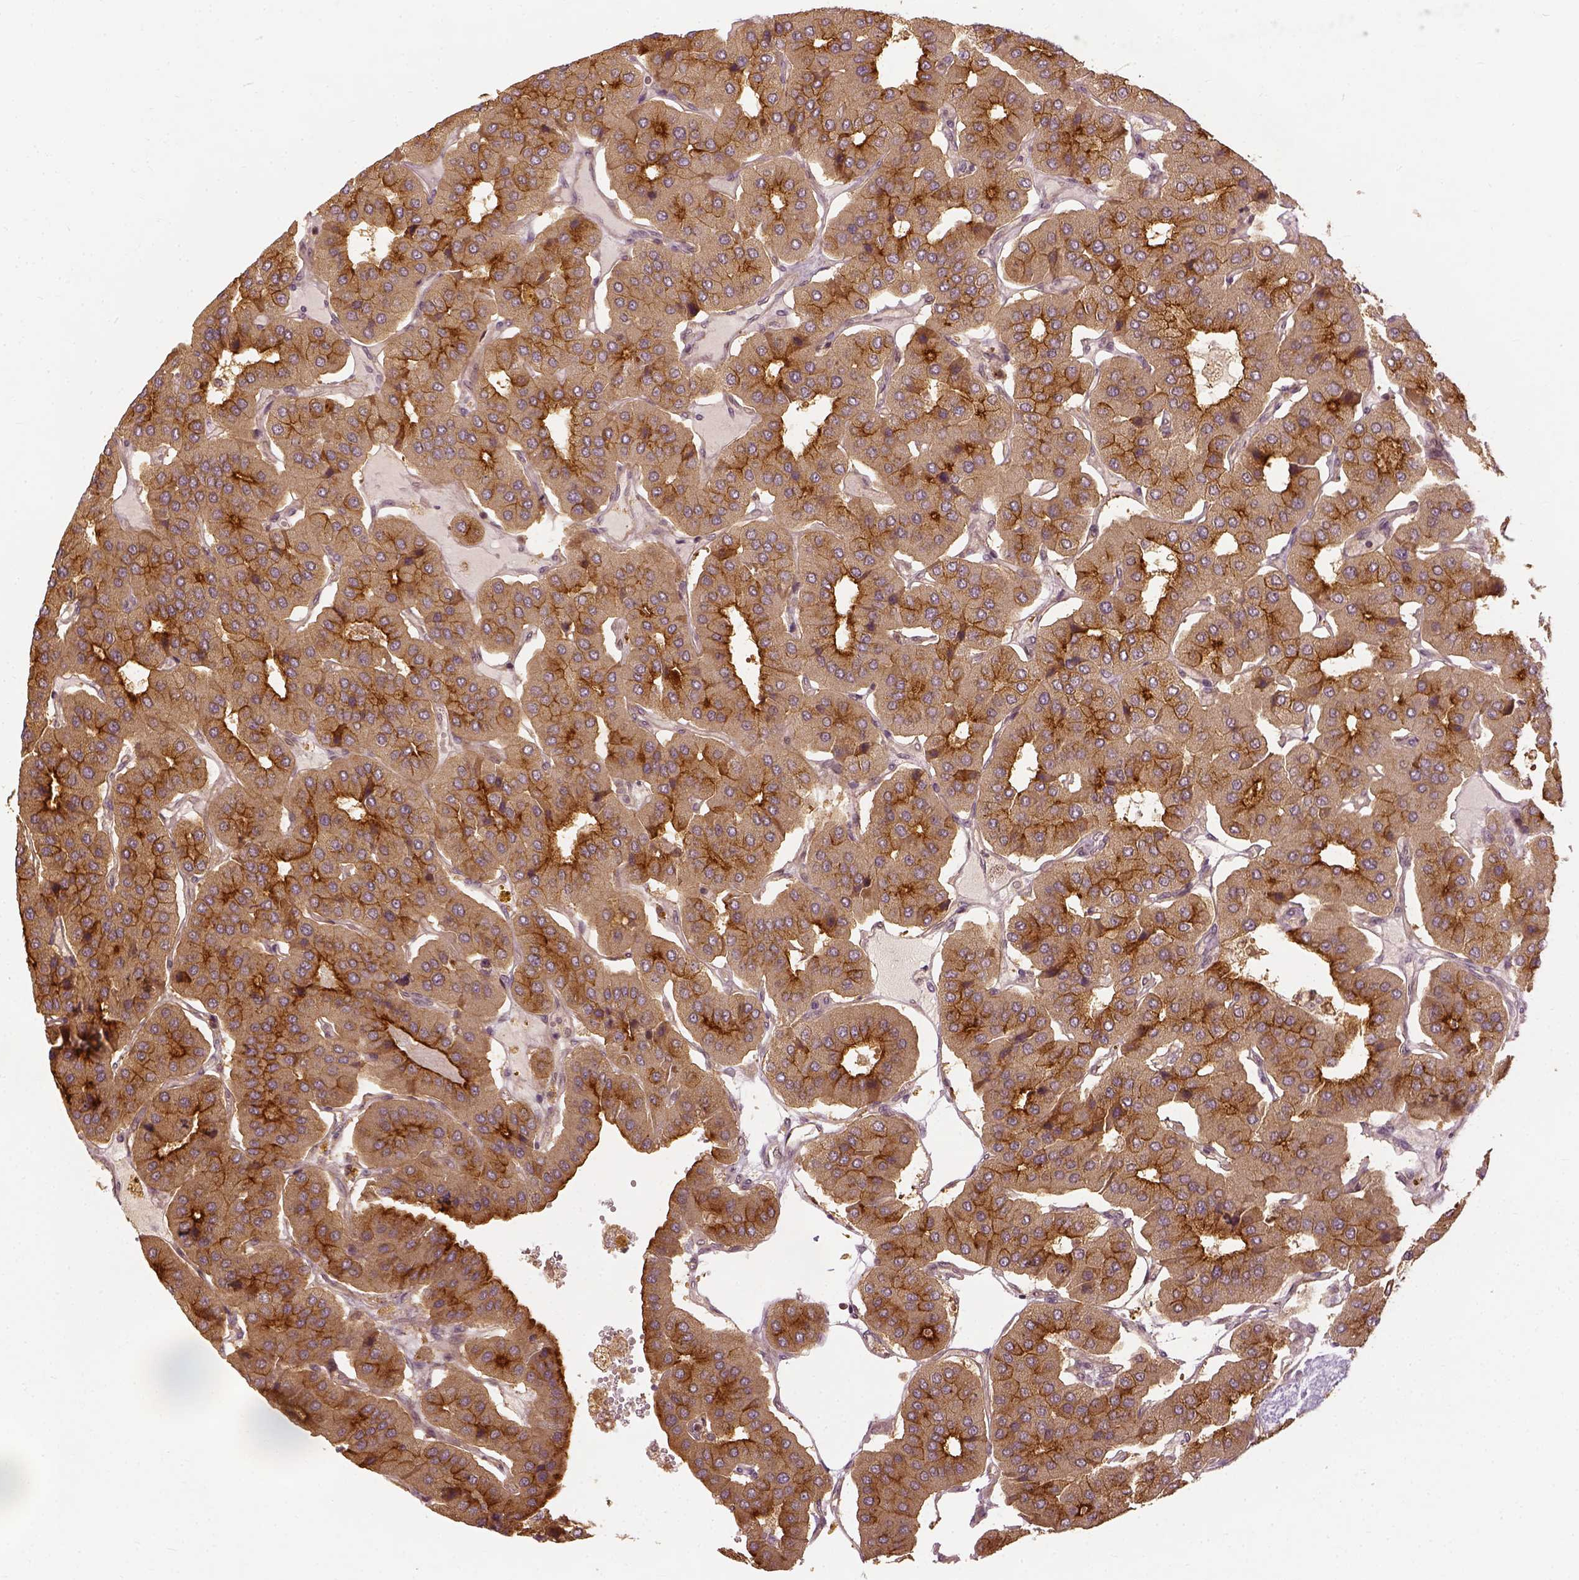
{"staining": {"intensity": "moderate", "quantity": ">75%", "location": "cytoplasmic/membranous"}, "tissue": "parathyroid gland", "cell_type": "Glandular cells", "image_type": "normal", "snomed": [{"axis": "morphology", "description": "Normal tissue, NOS"}, {"axis": "morphology", "description": "Adenoma, NOS"}, {"axis": "topography", "description": "Parathyroid gland"}], "caption": "This photomicrograph reveals IHC staining of normal human parathyroid gland, with medium moderate cytoplasmic/membranous positivity in approximately >75% of glandular cells.", "gene": "VEGFA", "patient": {"sex": "female", "age": 86}}